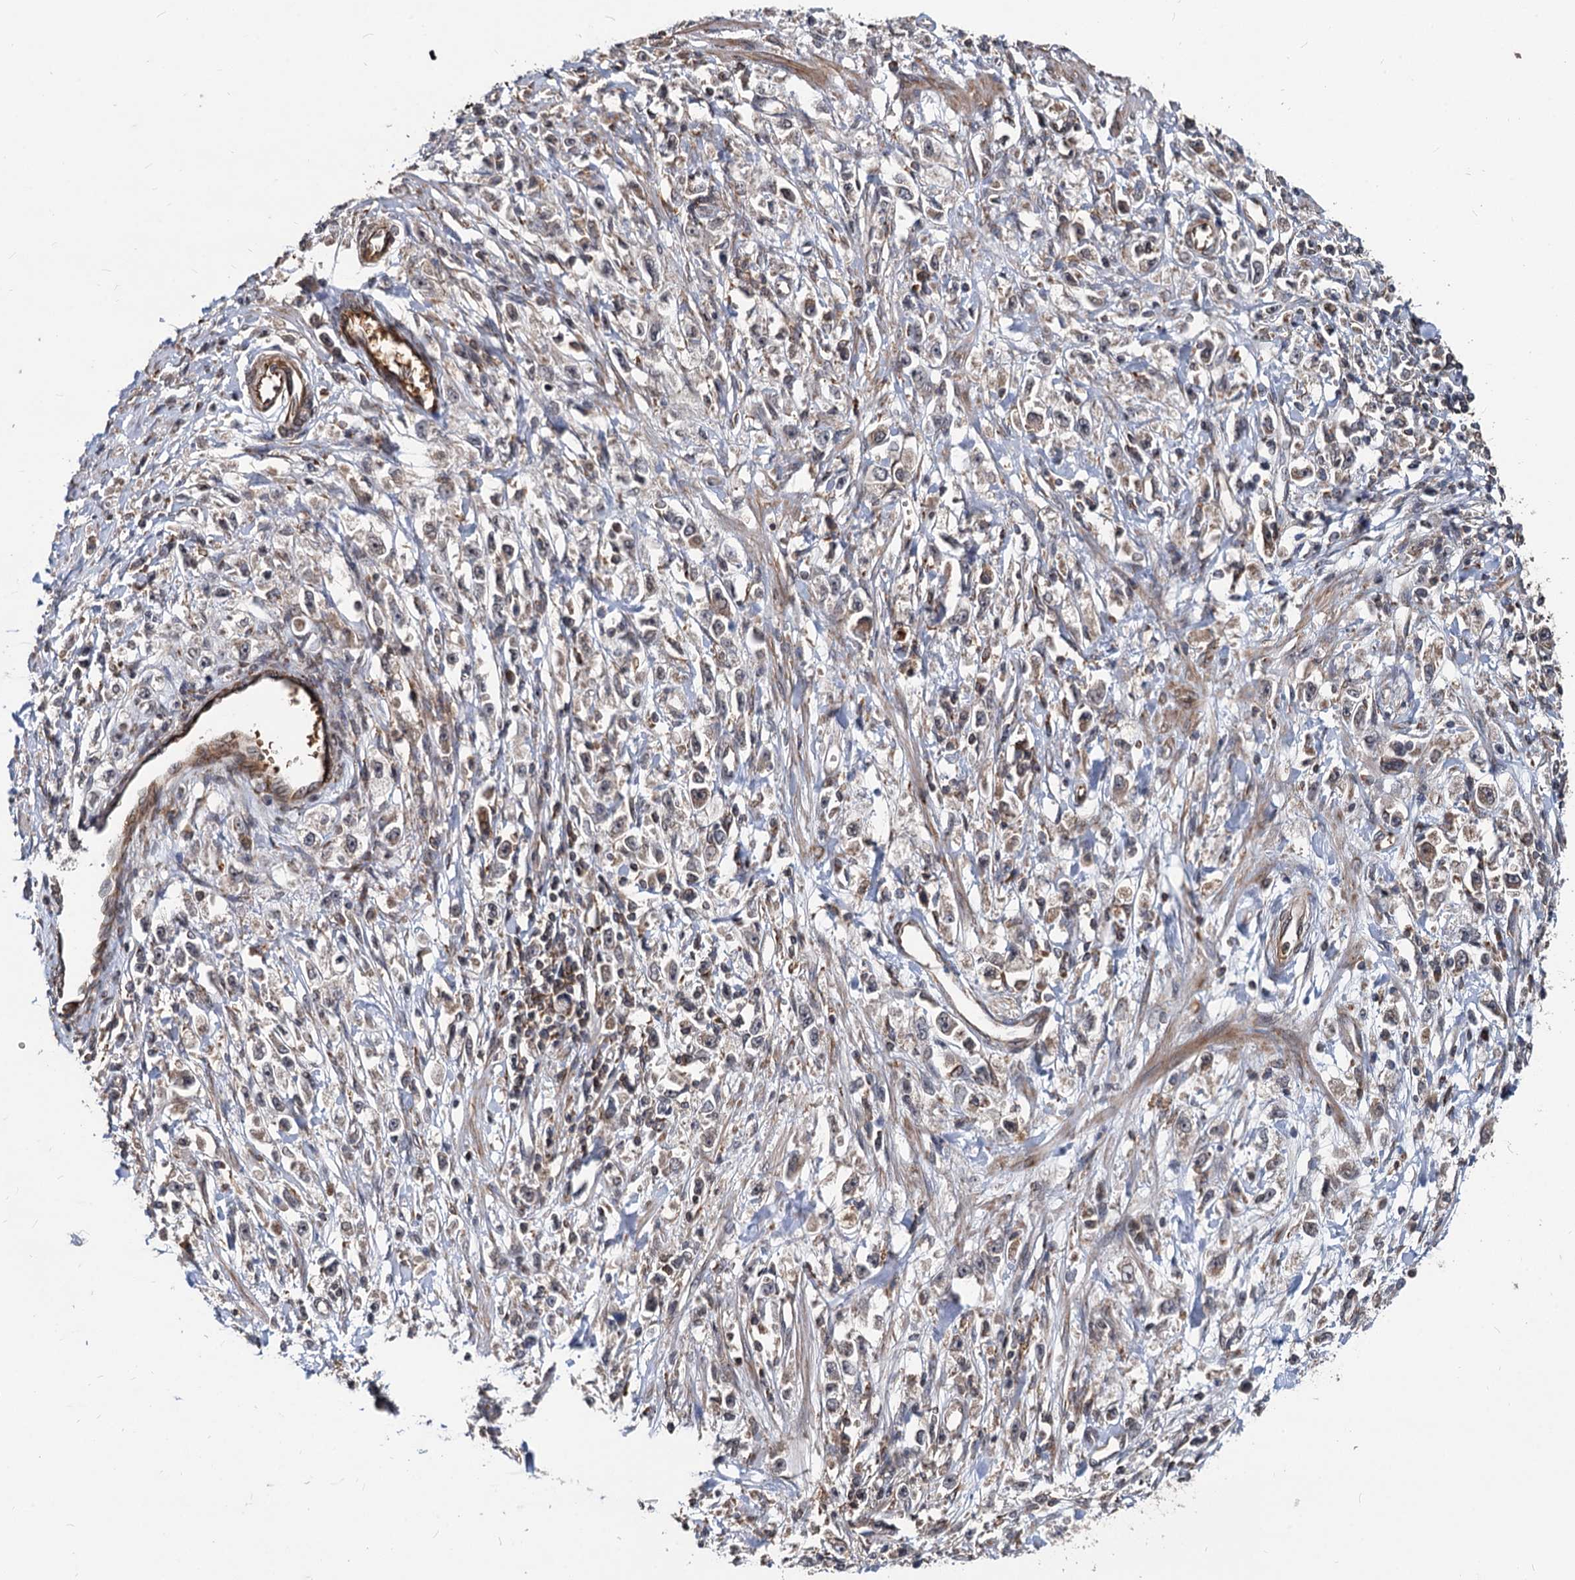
{"staining": {"intensity": "weak", "quantity": "25%-75%", "location": "cytoplasmic/membranous"}, "tissue": "stomach cancer", "cell_type": "Tumor cells", "image_type": "cancer", "snomed": [{"axis": "morphology", "description": "Adenocarcinoma, NOS"}, {"axis": "topography", "description": "Stomach"}], "caption": "This is a micrograph of IHC staining of stomach adenocarcinoma, which shows weak expression in the cytoplasmic/membranous of tumor cells.", "gene": "STIM1", "patient": {"sex": "female", "age": 59}}